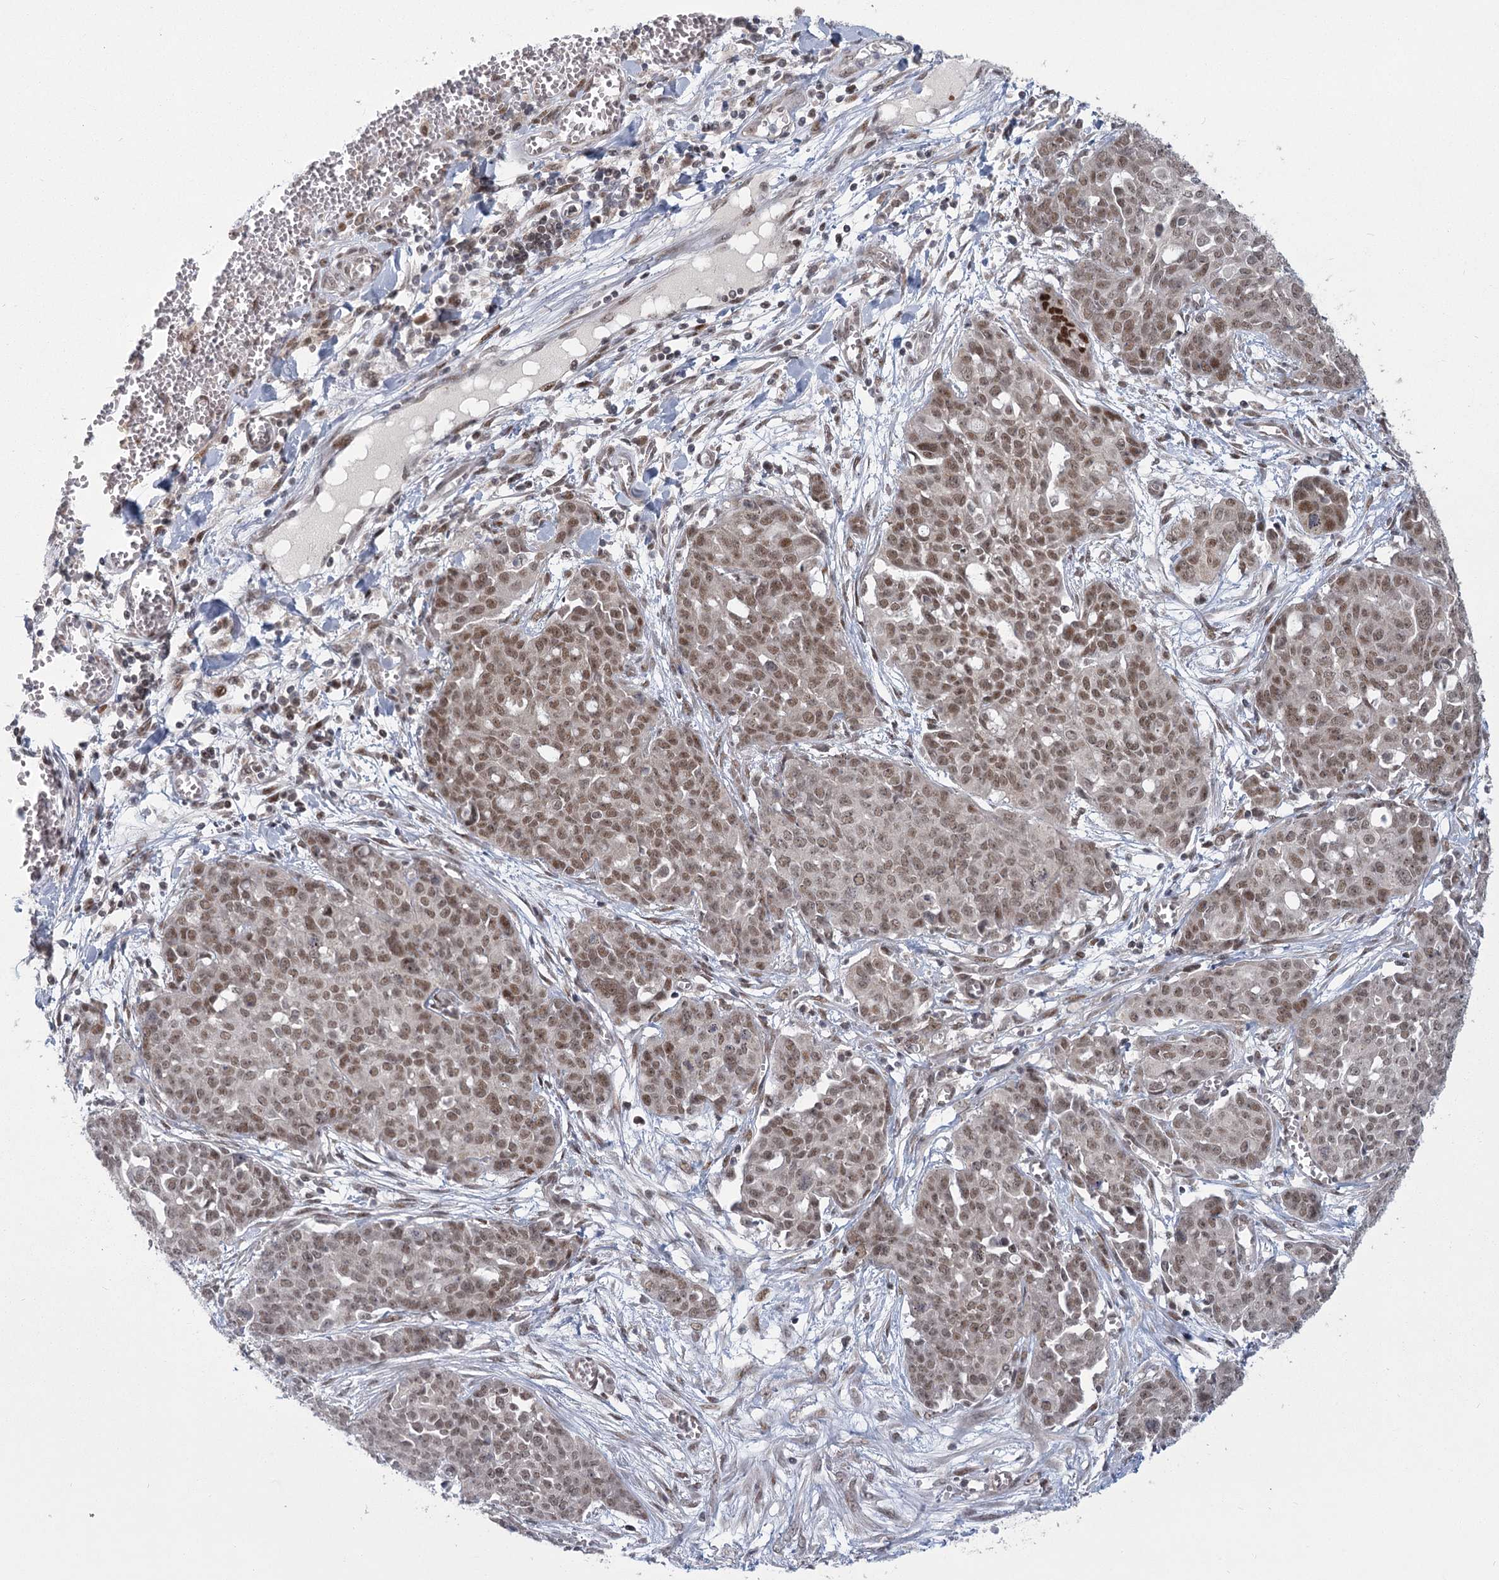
{"staining": {"intensity": "moderate", "quantity": ">75%", "location": "nuclear"}, "tissue": "ovarian cancer", "cell_type": "Tumor cells", "image_type": "cancer", "snomed": [{"axis": "morphology", "description": "Cystadenocarcinoma, serous, NOS"}, {"axis": "topography", "description": "Soft tissue"}, {"axis": "topography", "description": "Ovary"}], "caption": "Immunohistochemical staining of ovarian cancer (serous cystadenocarcinoma) reveals moderate nuclear protein expression in approximately >75% of tumor cells.", "gene": "CIB4", "patient": {"sex": "female", "age": 57}}